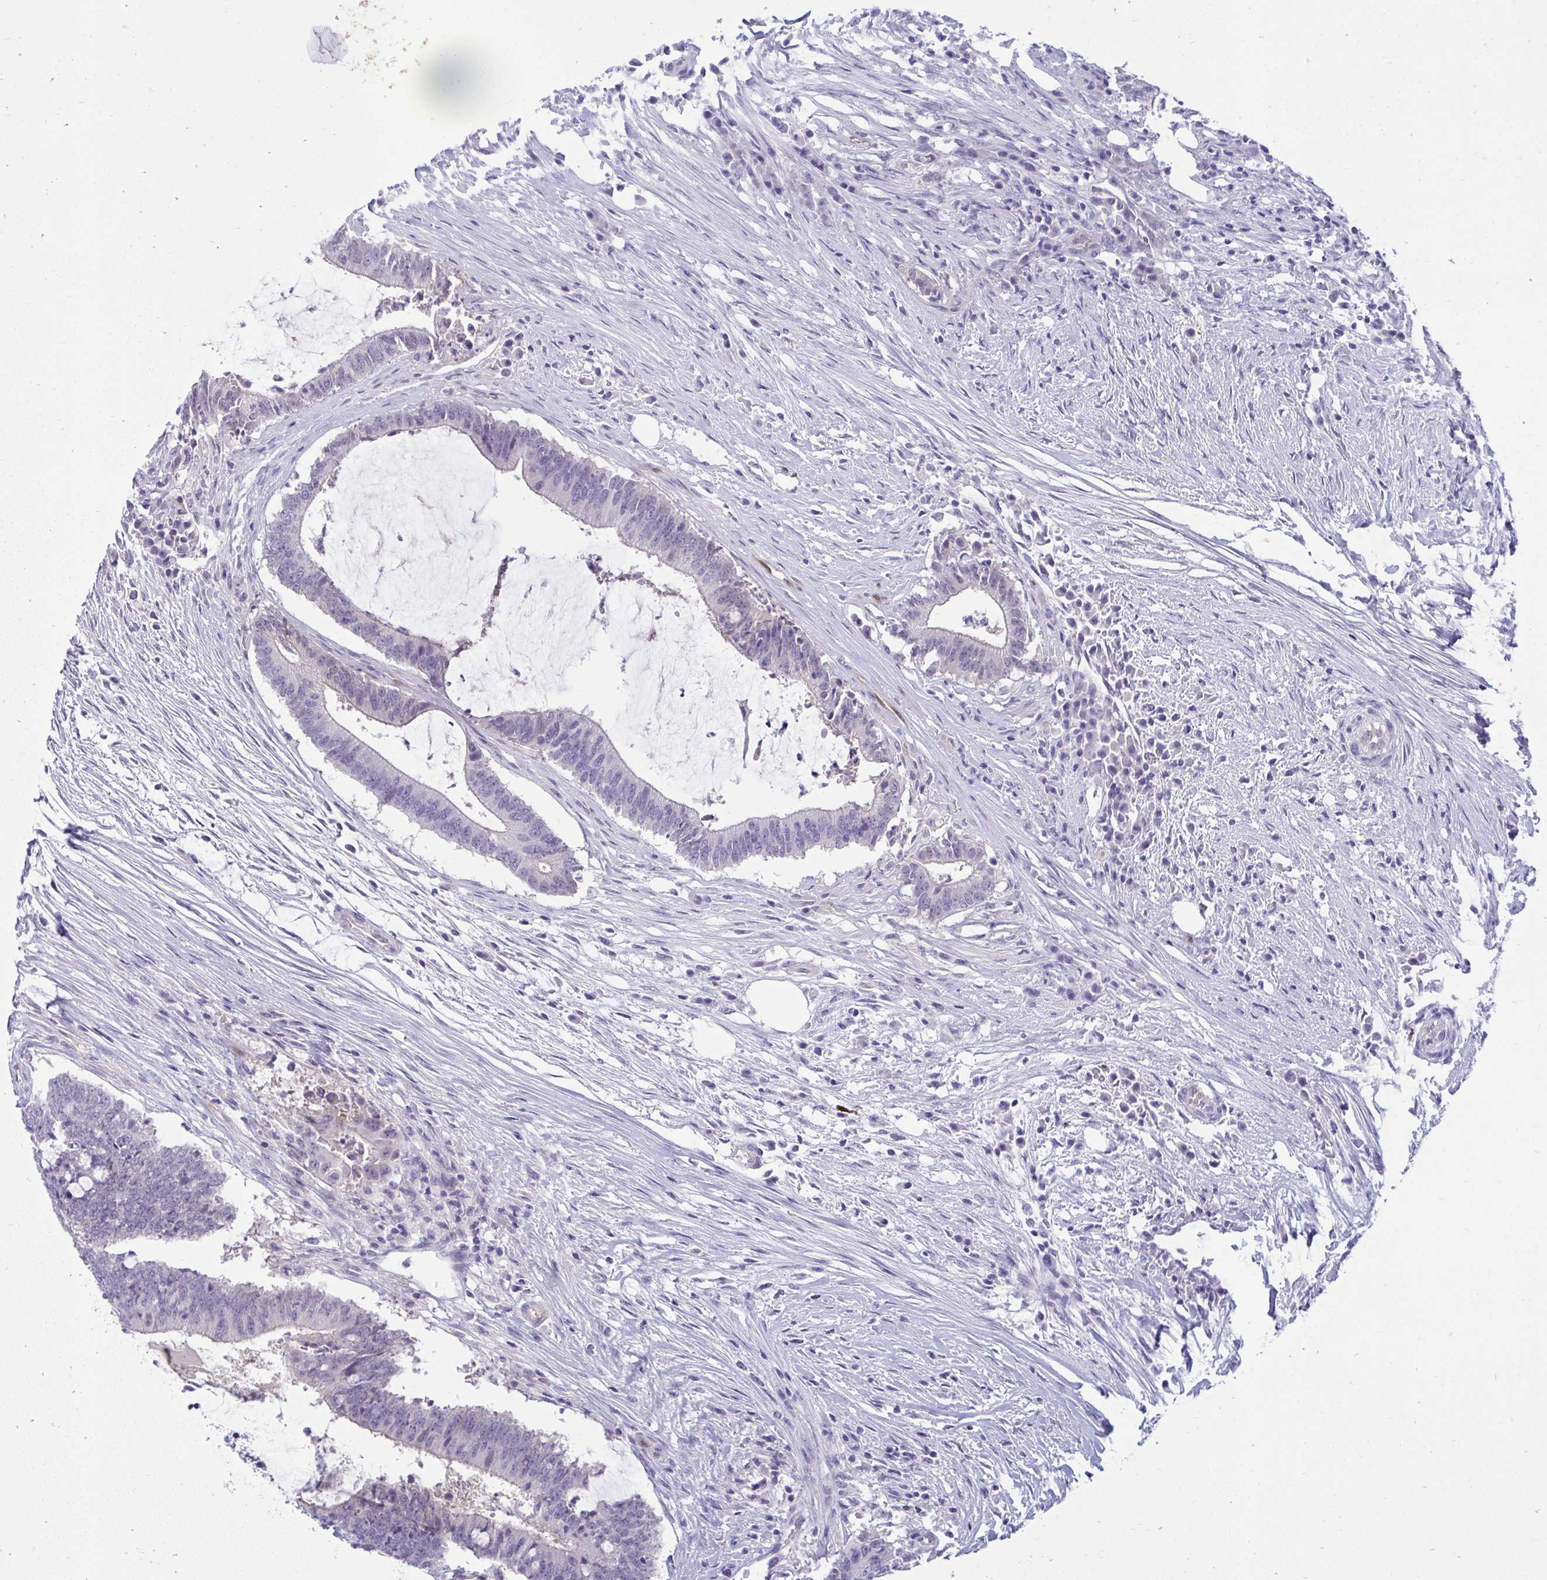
{"staining": {"intensity": "negative", "quantity": "none", "location": "none"}, "tissue": "colorectal cancer", "cell_type": "Tumor cells", "image_type": "cancer", "snomed": [{"axis": "morphology", "description": "Adenocarcinoma, NOS"}, {"axis": "topography", "description": "Colon"}], "caption": "Colorectal cancer stained for a protein using immunohistochemistry (IHC) shows no positivity tumor cells.", "gene": "PGM2L1", "patient": {"sex": "female", "age": 43}}